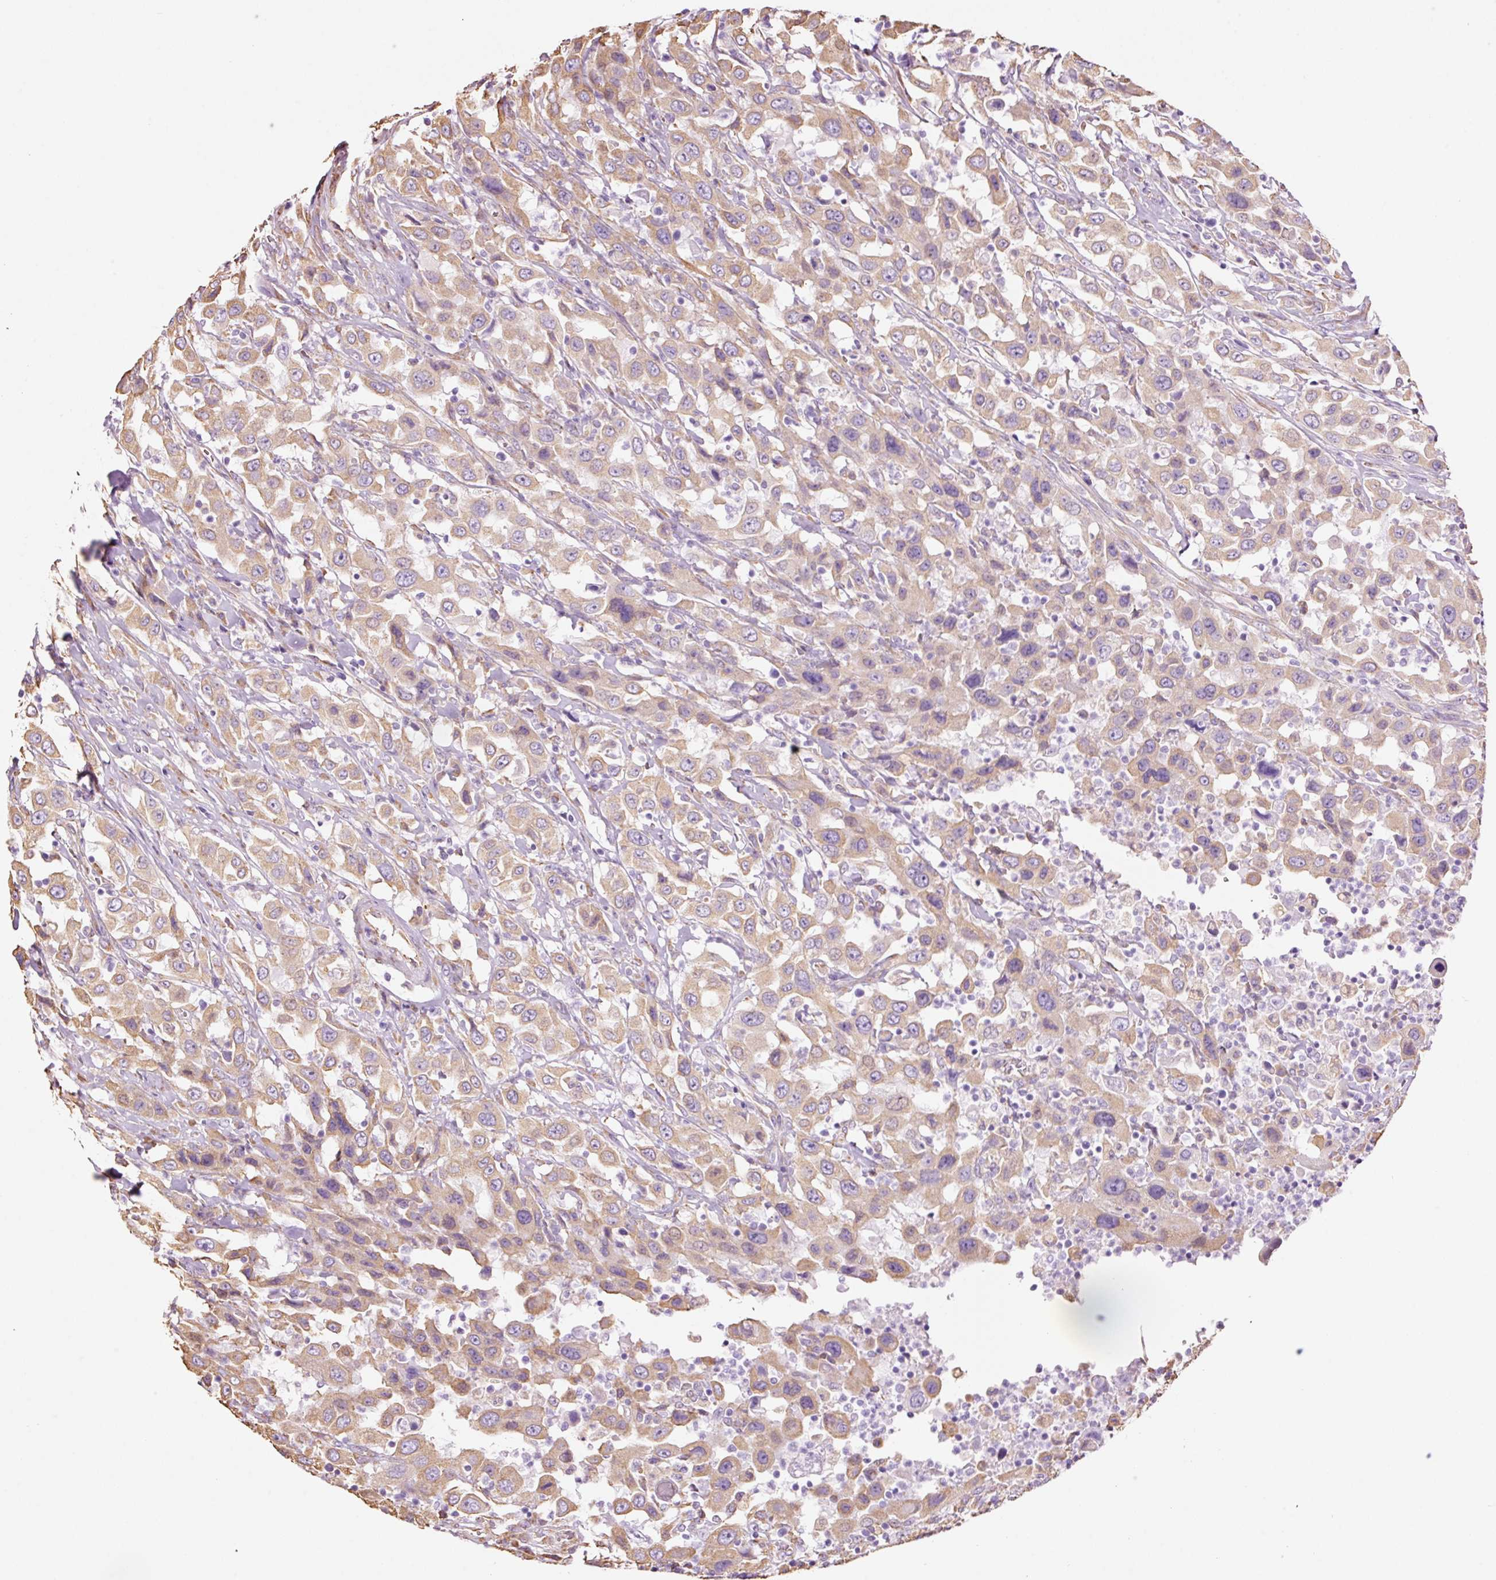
{"staining": {"intensity": "moderate", "quantity": ">75%", "location": "cytoplasmic/membranous"}, "tissue": "urothelial cancer", "cell_type": "Tumor cells", "image_type": "cancer", "snomed": [{"axis": "morphology", "description": "Urothelial carcinoma, High grade"}, {"axis": "topography", "description": "Urinary bladder"}], "caption": "Immunohistochemical staining of urothelial carcinoma (high-grade) demonstrates moderate cytoplasmic/membranous protein staining in about >75% of tumor cells. (DAB IHC, brown staining for protein, blue staining for nuclei).", "gene": "GCG", "patient": {"sex": "male", "age": 61}}